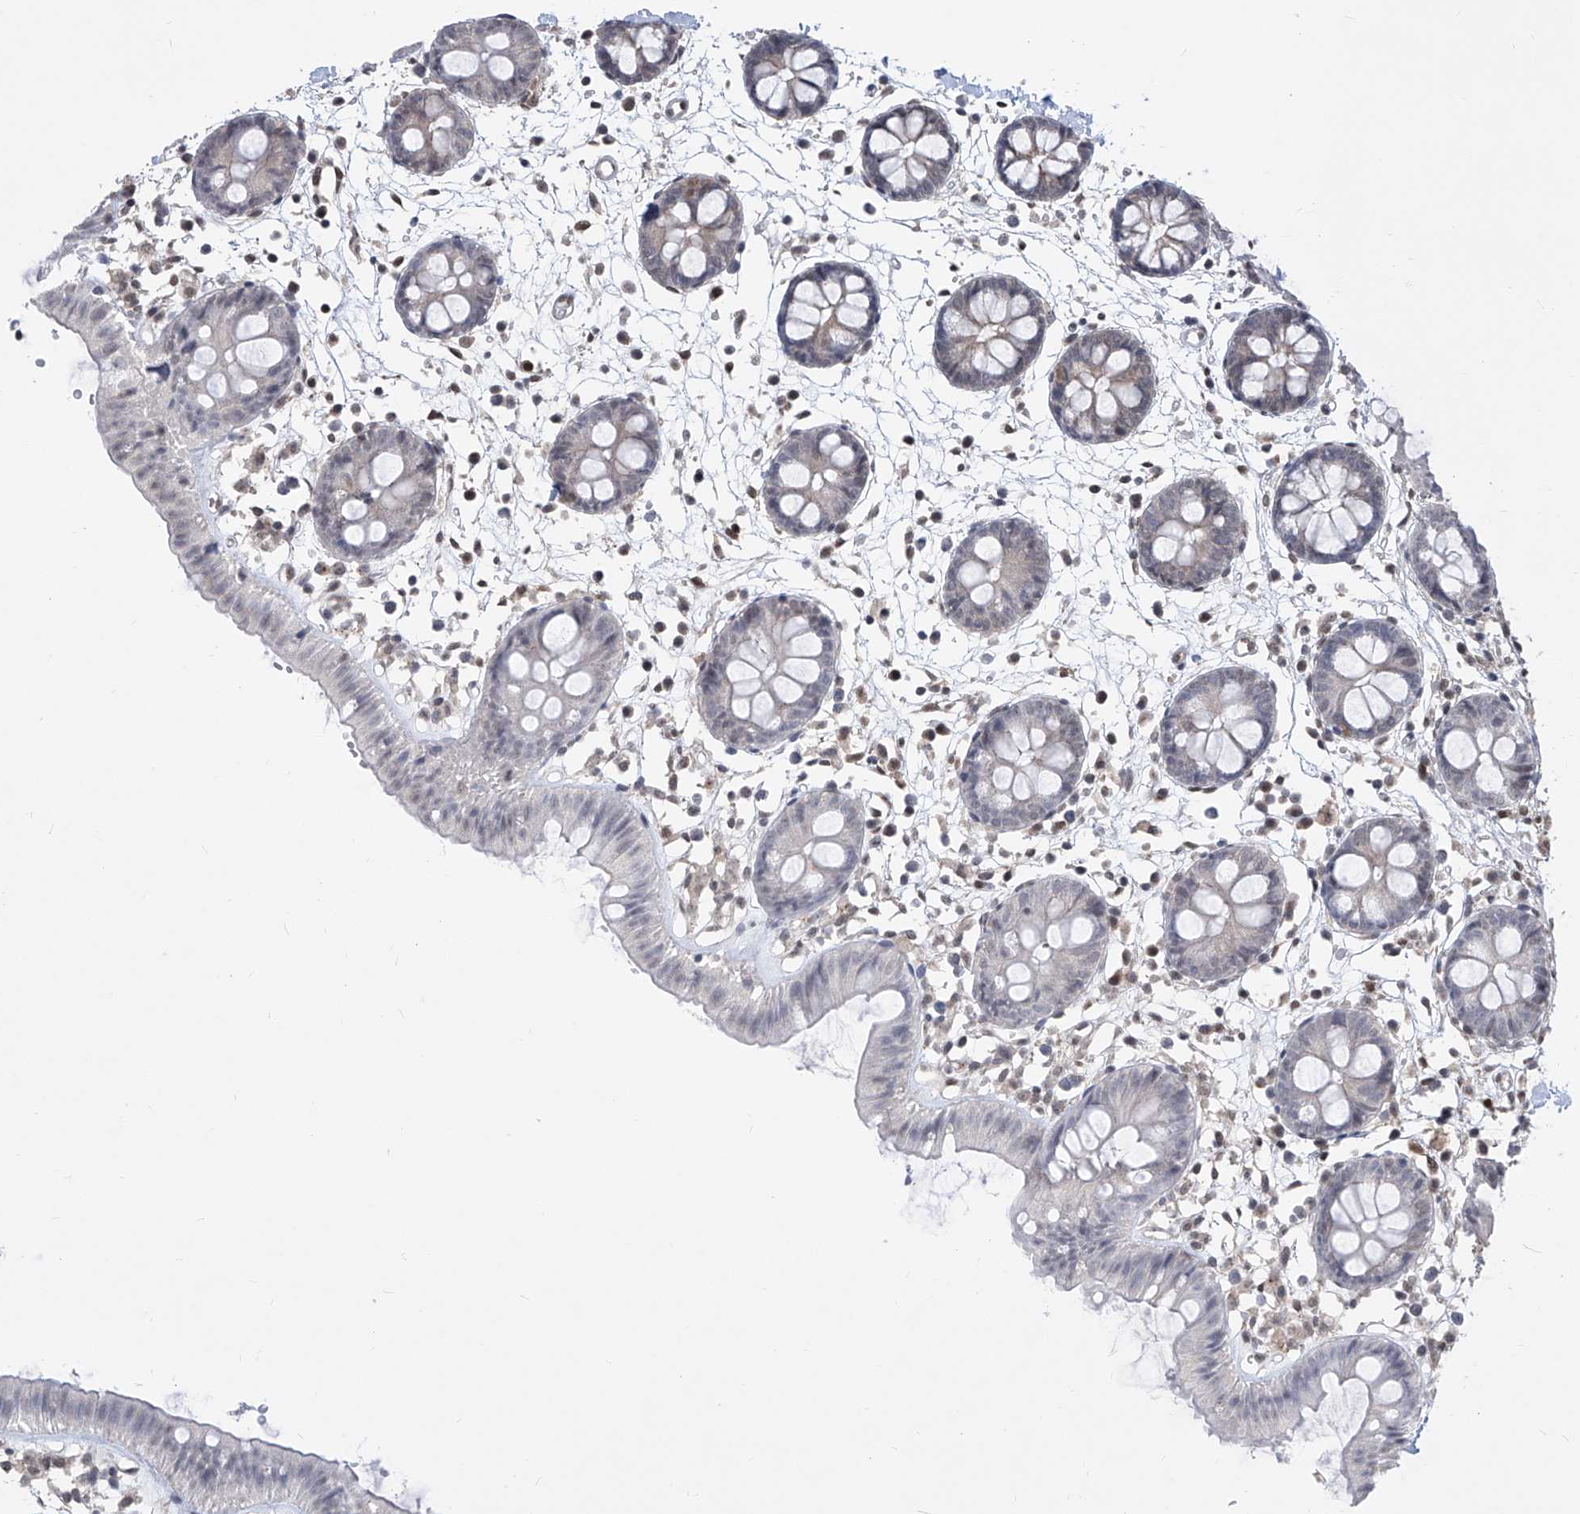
{"staining": {"intensity": "weak", "quantity": "25%-75%", "location": "cytoplasmic/membranous"}, "tissue": "colon", "cell_type": "Endothelial cells", "image_type": "normal", "snomed": [{"axis": "morphology", "description": "Normal tissue, NOS"}, {"axis": "topography", "description": "Colon"}], "caption": "Human colon stained with a brown dye displays weak cytoplasmic/membranous positive positivity in about 25%-75% of endothelial cells.", "gene": "CETN1", "patient": {"sex": "male", "age": 56}}